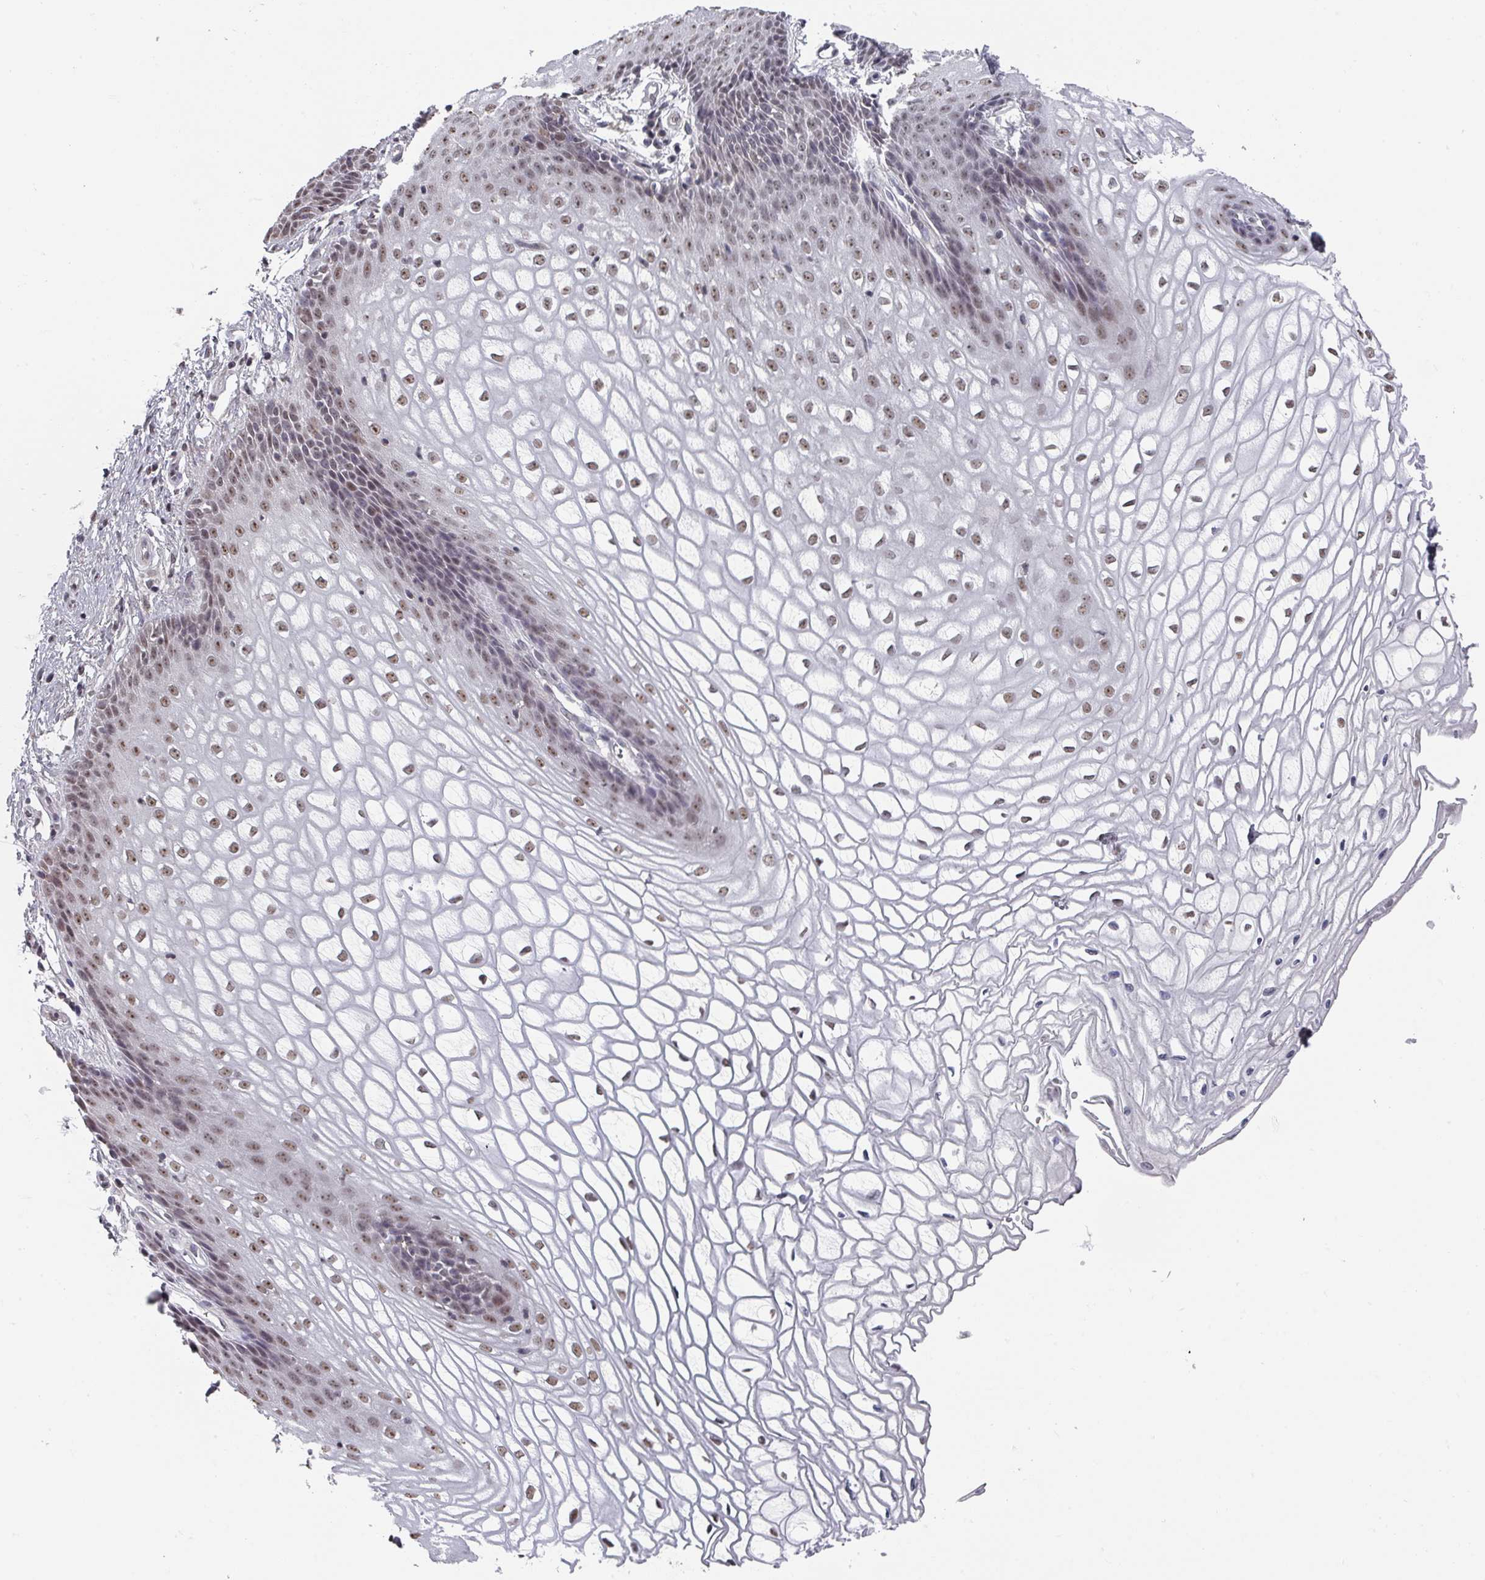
{"staining": {"intensity": "moderate", "quantity": "25%-75%", "location": "nuclear"}, "tissue": "vagina", "cell_type": "Squamous epithelial cells", "image_type": "normal", "snomed": [{"axis": "morphology", "description": "Normal tissue, NOS"}, {"axis": "topography", "description": "Vagina"}], "caption": "Immunohistochemical staining of benign human vagina shows medium levels of moderate nuclear expression in approximately 25%-75% of squamous epithelial cells. The staining is performed using DAB brown chromogen to label protein expression. The nuclei are counter-stained blue using hematoxylin.", "gene": "ZNF654", "patient": {"sex": "female", "age": 34}}